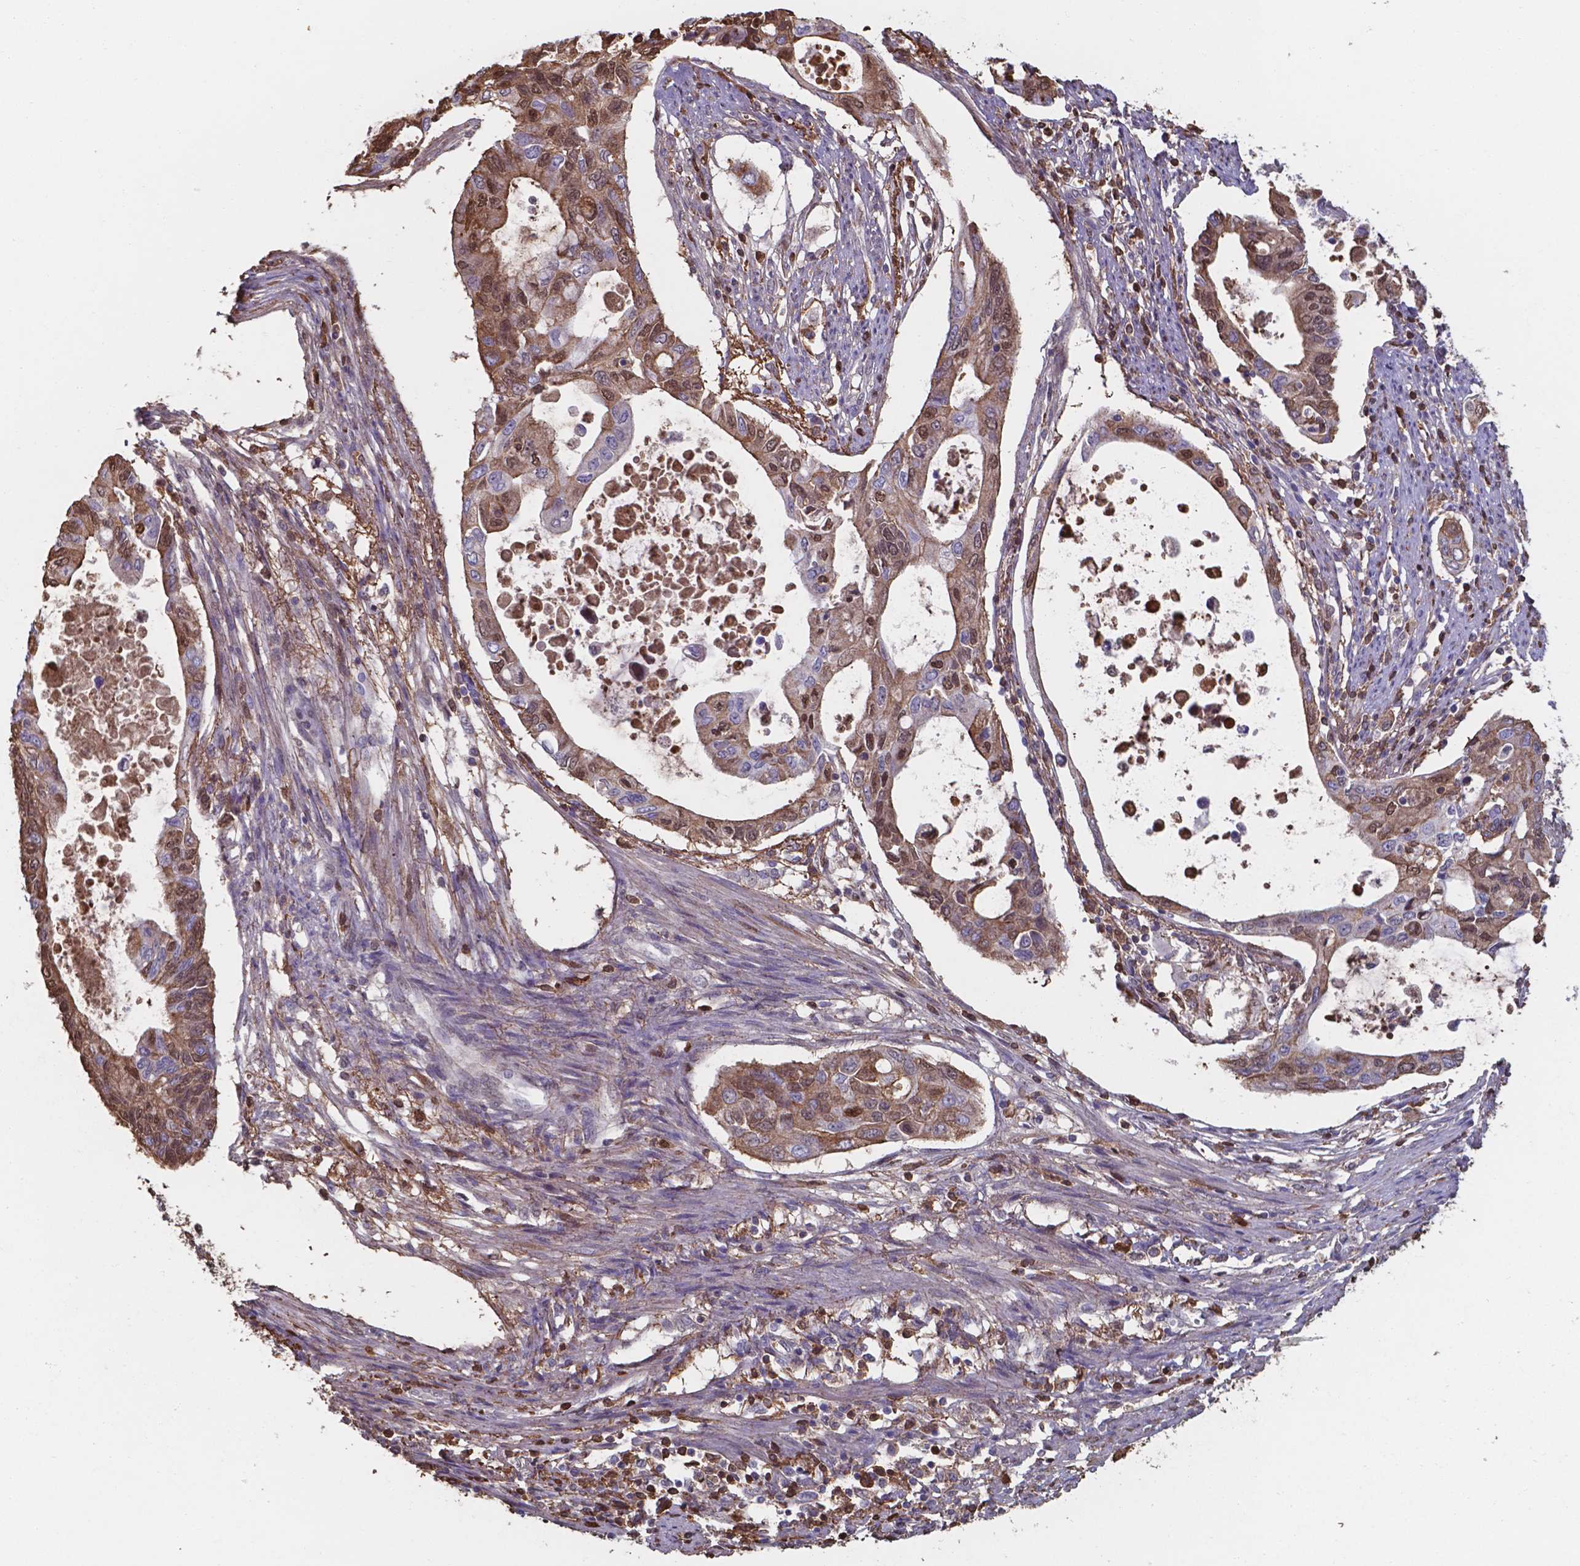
{"staining": {"intensity": "moderate", "quantity": ">75%", "location": "cytoplasmic/membranous"}, "tissue": "pancreatic cancer", "cell_type": "Tumor cells", "image_type": "cancer", "snomed": [{"axis": "morphology", "description": "Adenocarcinoma, NOS"}, {"axis": "topography", "description": "Pancreas"}], "caption": "About >75% of tumor cells in human pancreatic adenocarcinoma show moderate cytoplasmic/membranous protein staining as visualized by brown immunohistochemical staining.", "gene": "SERPINA1", "patient": {"sex": "female", "age": 63}}